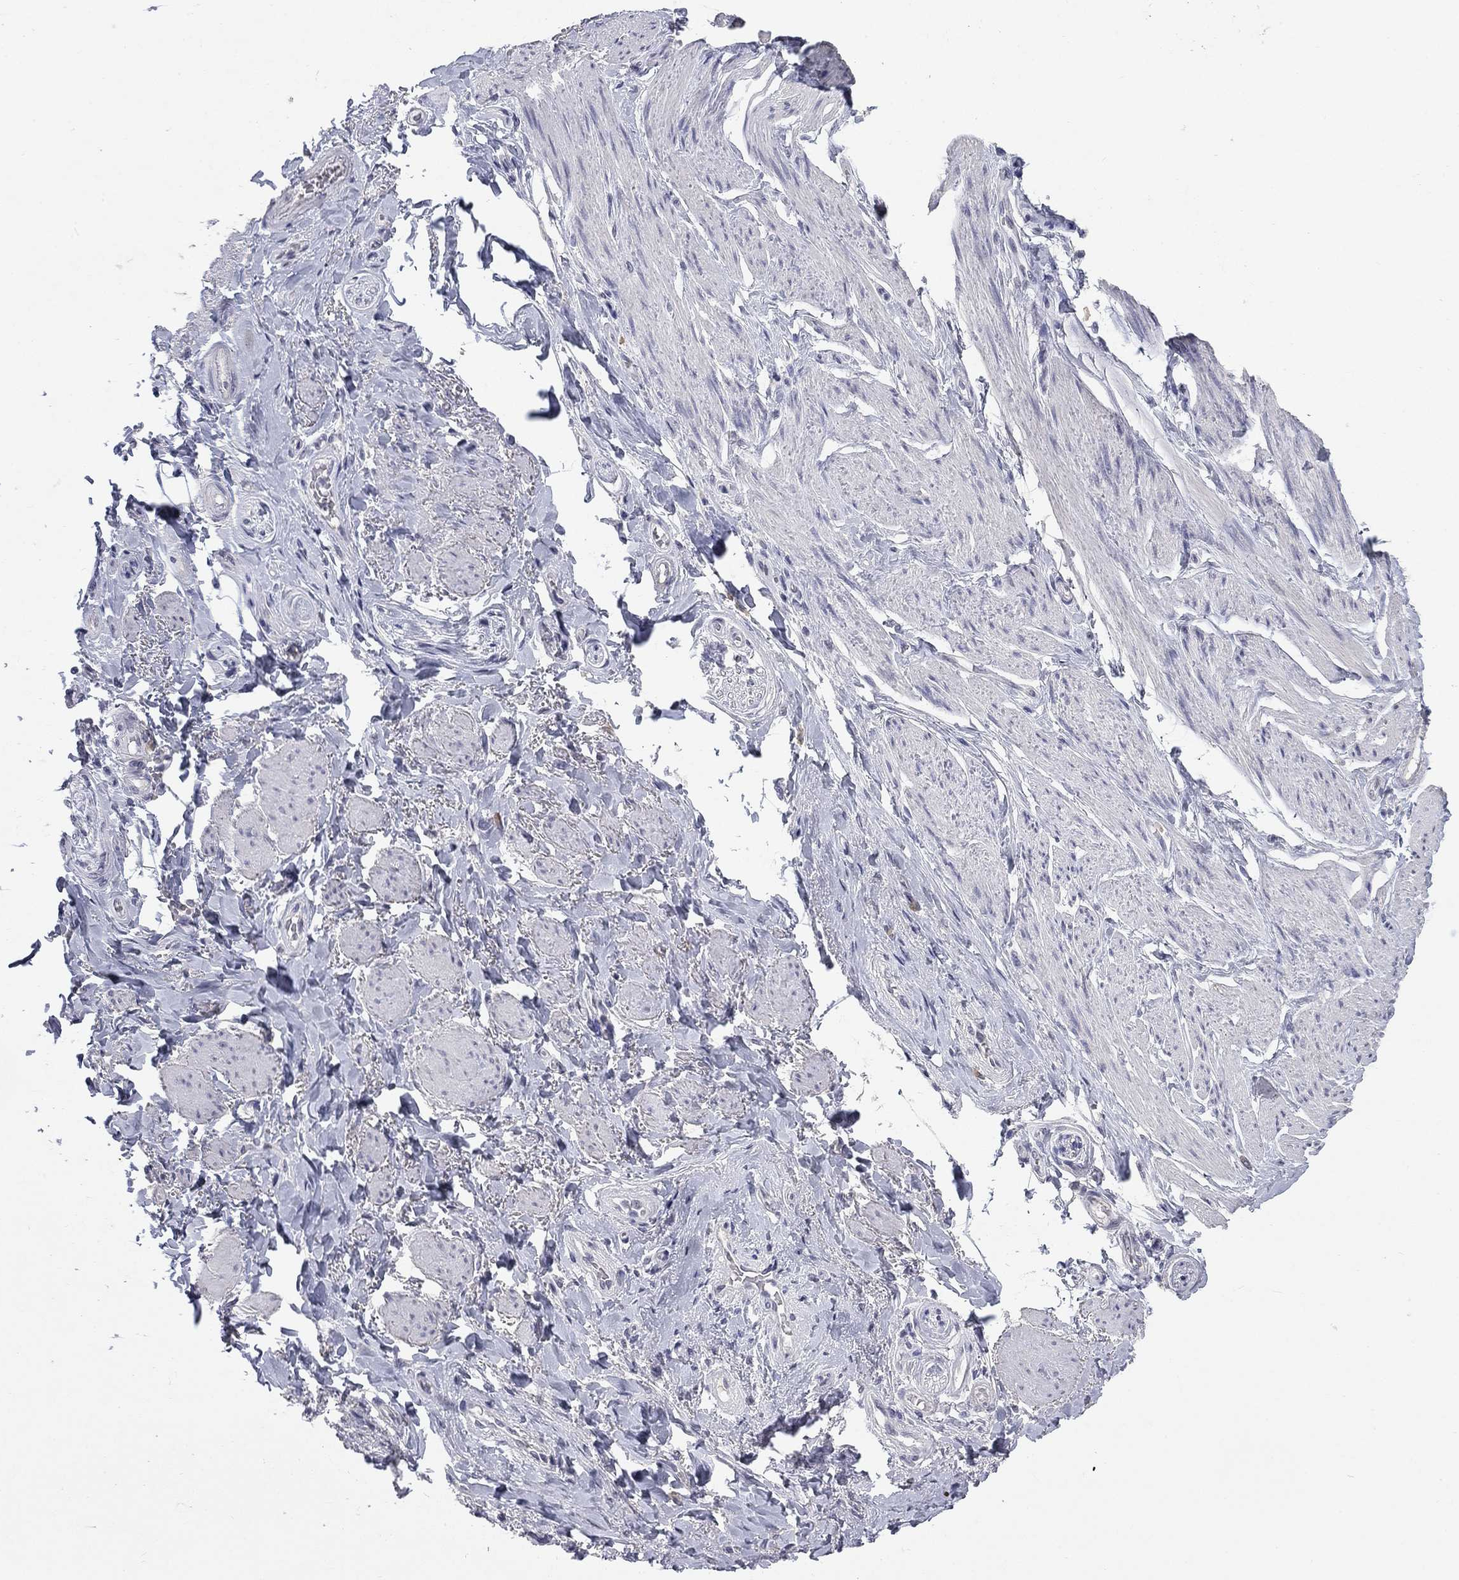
{"staining": {"intensity": "negative", "quantity": "none", "location": "none"}, "tissue": "soft tissue", "cell_type": "Fibroblasts", "image_type": "normal", "snomed": [{"axis": "morphology", "description": "Normal tissue, NOS"}, {"axis": "topography", "description": "Skeletal muscle"}, {"axis": "topography", "description": "Anal"}, {"axis": "topography", "description": "Peripheral nerve tissue"}], "caption": "This histopathology image is of benign soft tissue stained with immunohistochemistry (IHC) to label a protein in brown with the nuclei are counter-stained blue. There is no positivity in fibroblasts. (DAB (3,3'-diaminobenzidine) IHC with hematoxylin counter stain).", "gene": "SLC51A", "patient": {"sex": "male", "age": 53}}